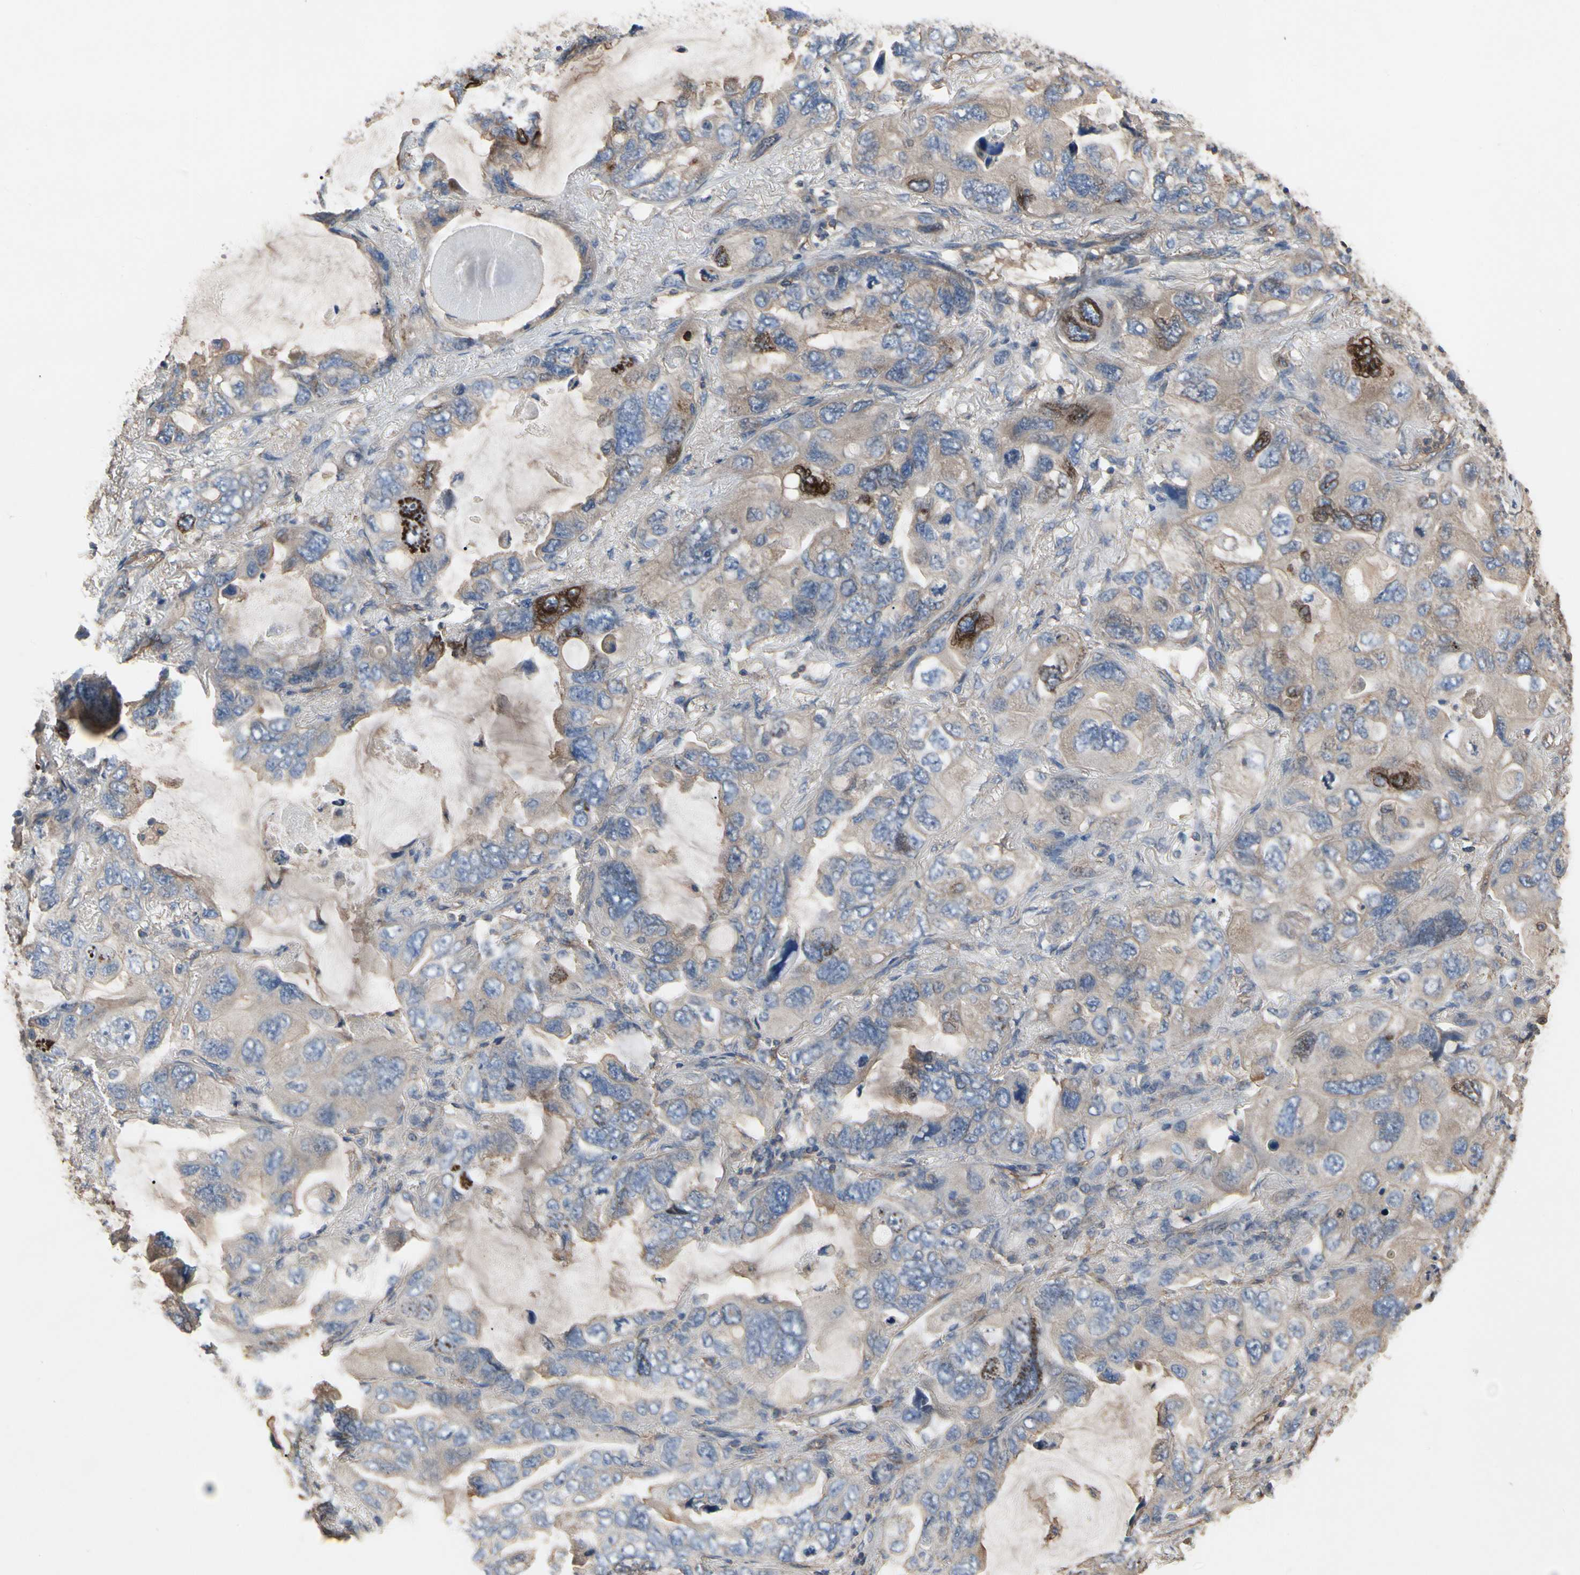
{"staining": {"intensity": "strong", "quantity": "<25%", "location": "cytoplasmic/membranous"}, "tissue": "lung cancer", "cell_type": "Tumor cells", "image_type": "cancer", "snomed": [{"axis": "morphology", "description": "Squamous cell carcinoma, NOS"}, {"axis": "topography", "description": "Lung"}], "caption": "Tumor cells demonstrate medium levels of strong cytoplasmic/membranous staining in about <25% of cells in lung cancer. The protein of interest is shown in brown color, while the nuclei are stained blue.", "gene": "PDZK1", "patient": {"sex": "female", "age": 73}}